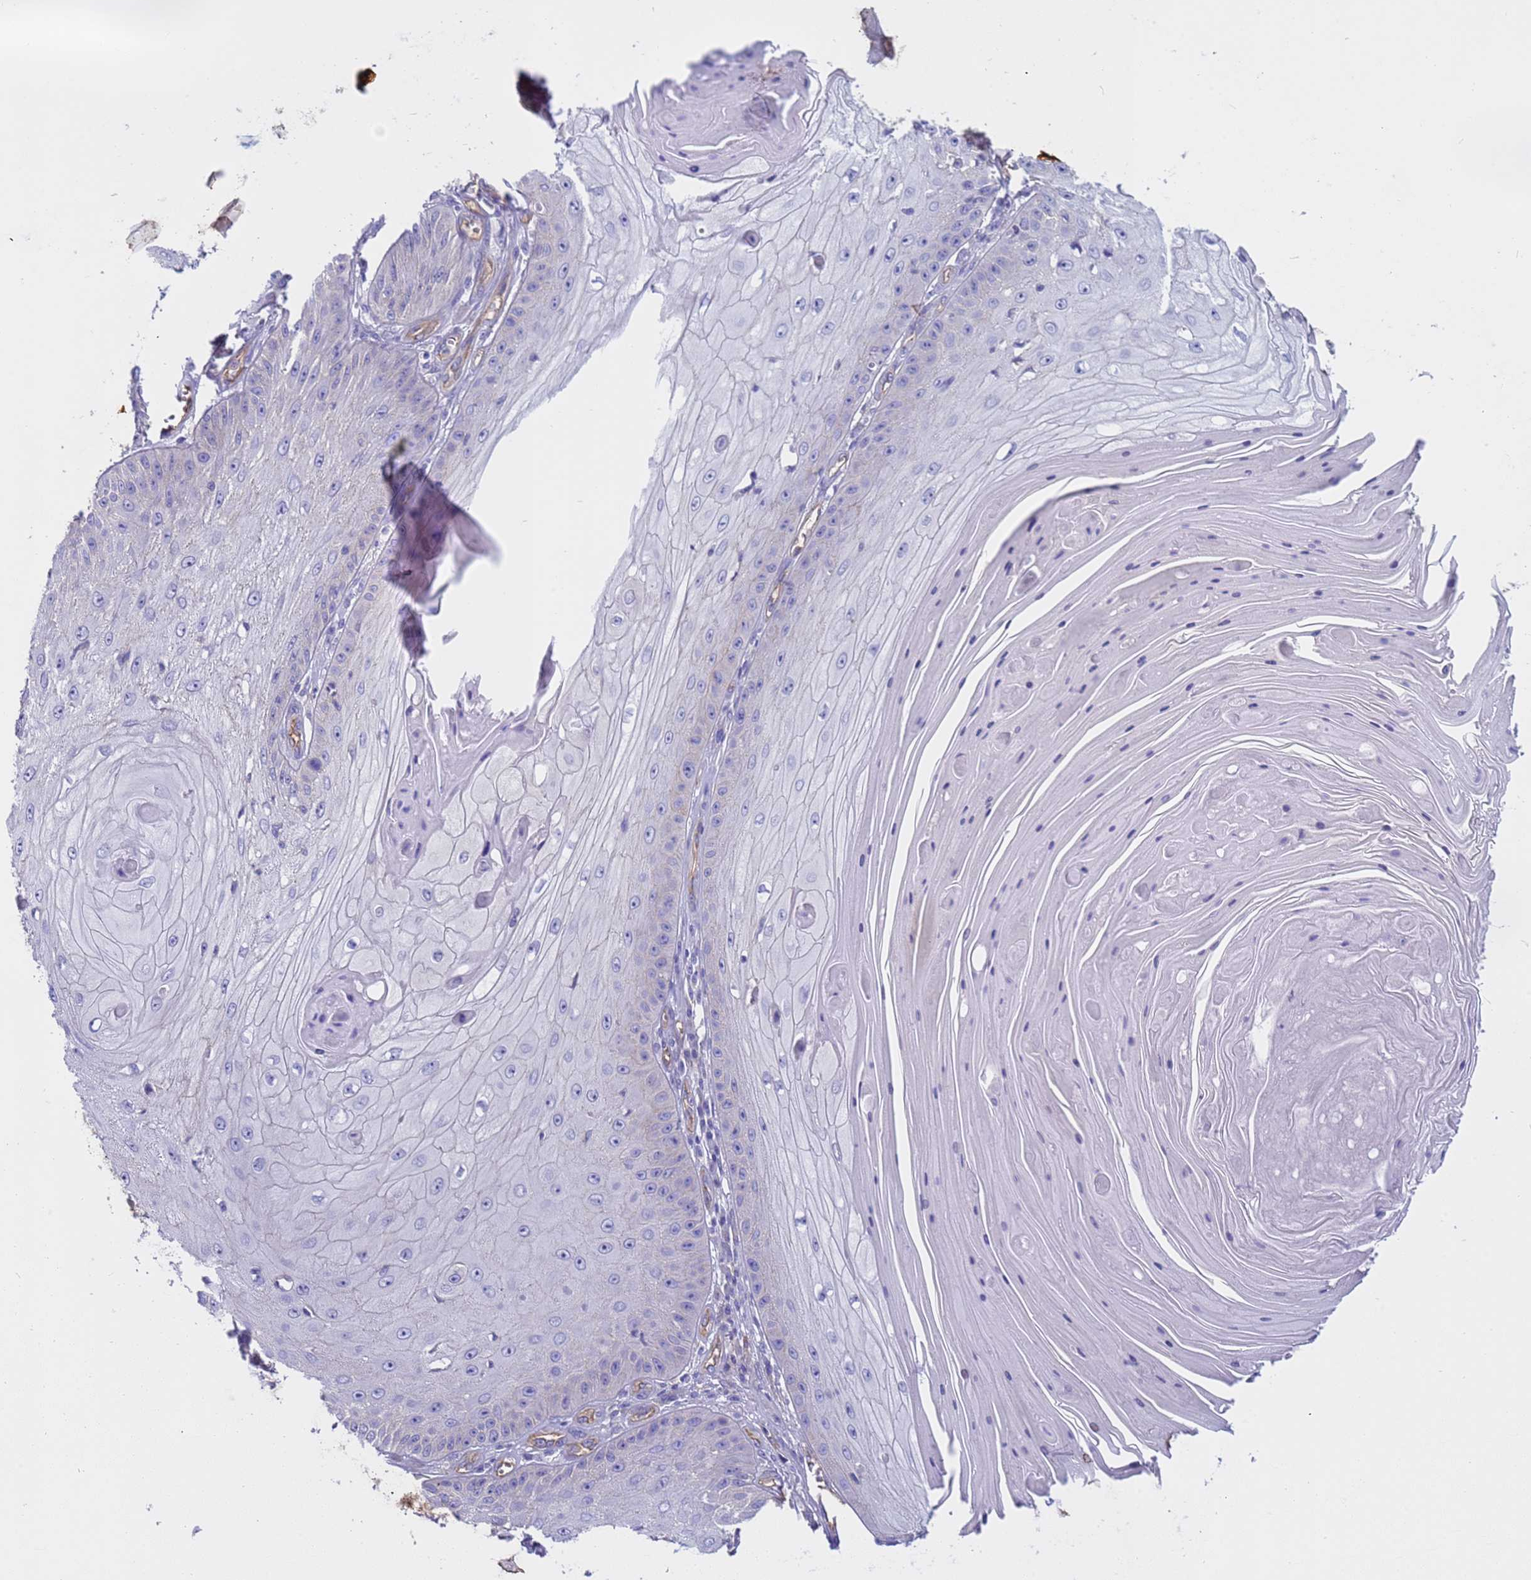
{"staining": {"intensity": "negative", "quantity": "none", "location": "none"}, "tissue": "skin cancer", "cell_type": "Tumor cells", "image_type": "cancer", "snomed": [{"axis": "morphology", "description": "Squamous cell carcinoma, NOS"}, {"axis": "topography", "description": "Skin"}], "caption": "This is an immunohistochemistry micrograph of human squamous cell carcinoma (skin). There is no staining in tumor cells.", "gene": "ZNF248", "patient": {"sex": "male", "age": 70}}